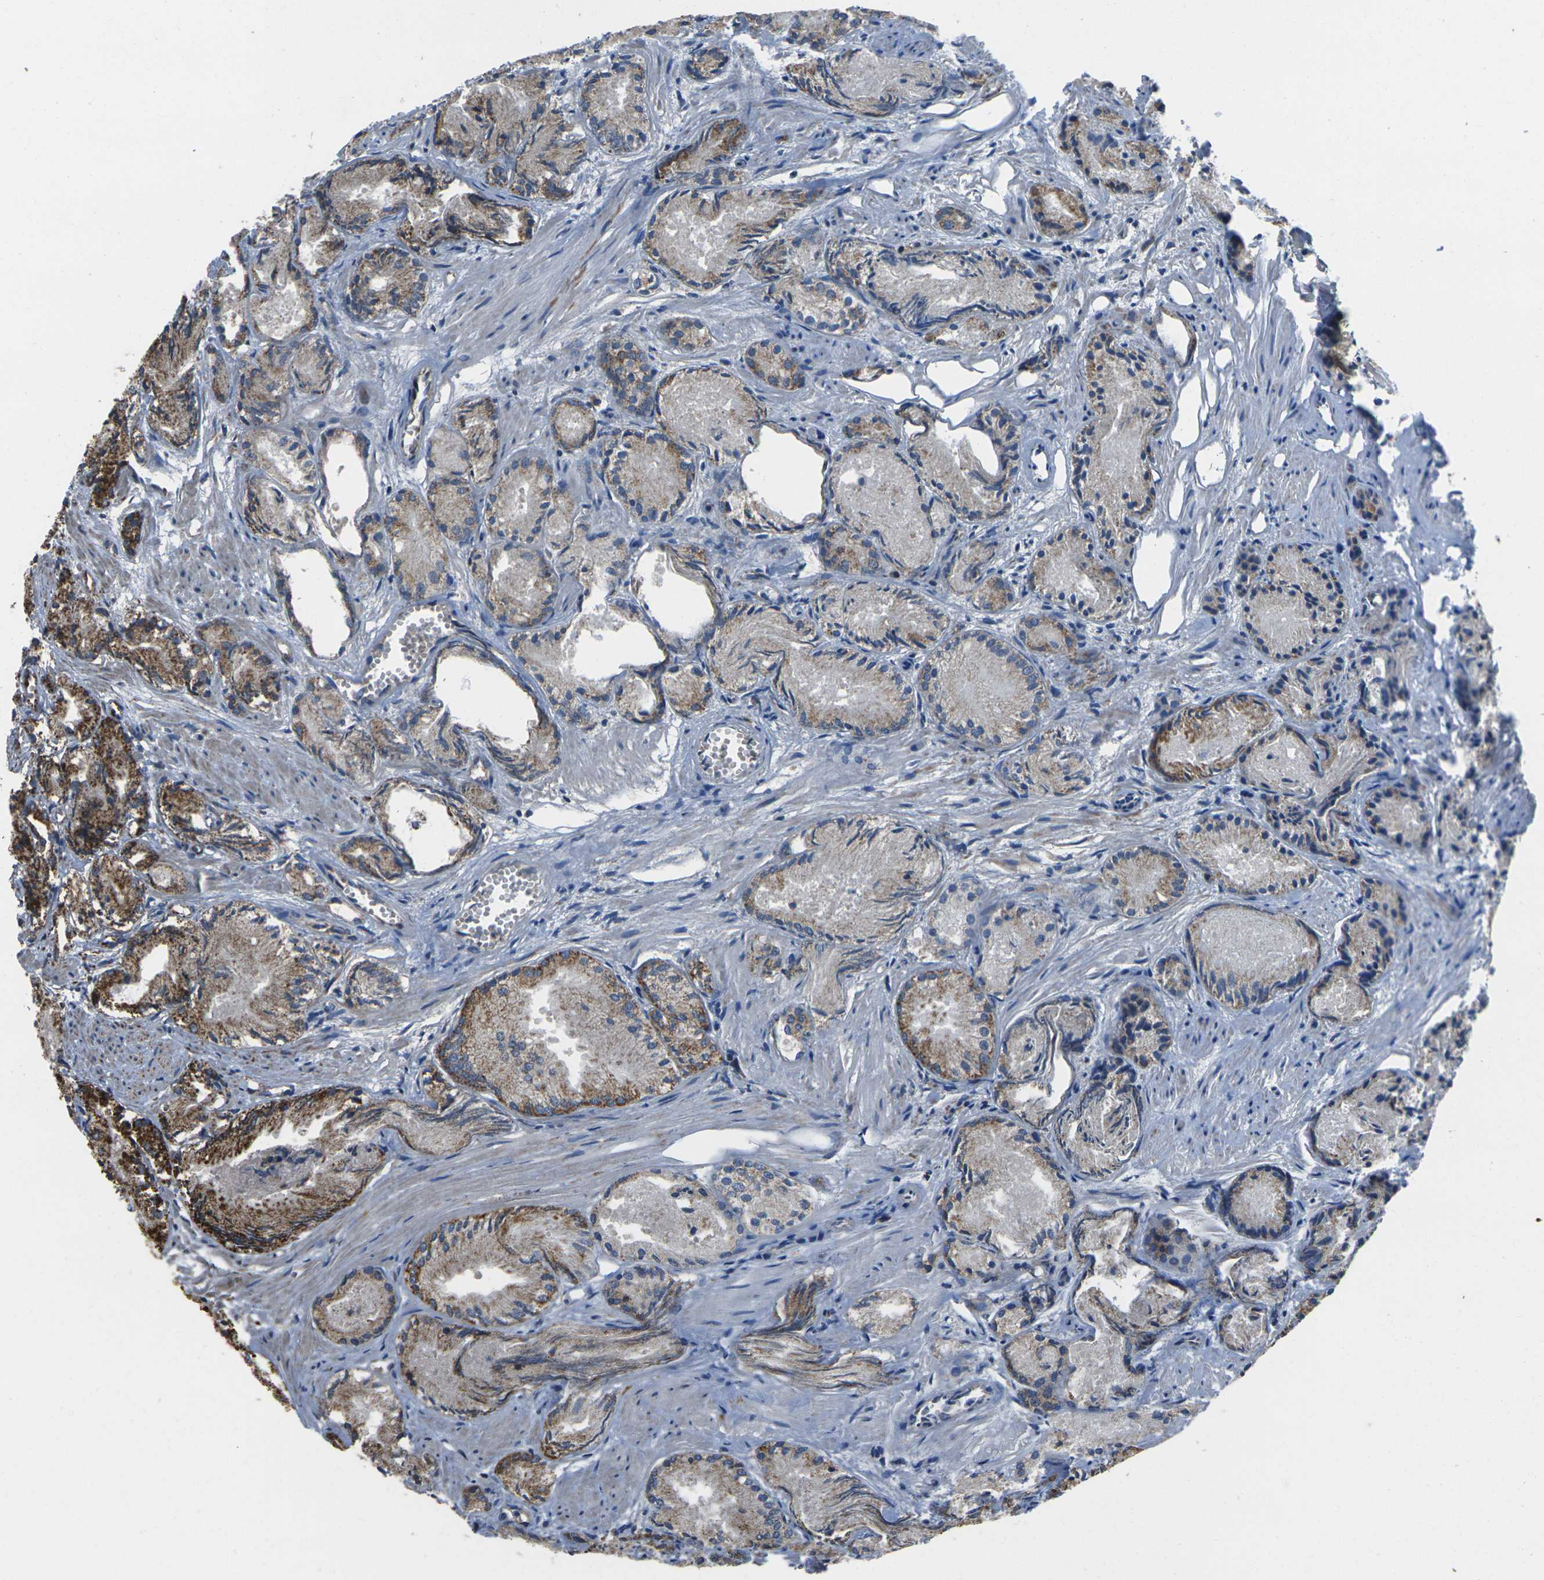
{"staining": {"intensity": "strong", "quantity": ">75%", "location": "cytoplasmic/membranous"}, "tissue": "prostate cancer", "cell_type": "Tumor cells", "image_type": "cancer", "snomed": [{"axis": "morphology", "description": "Adenocarcinoma, Low grade"}, {"axis": "topography", "description": "Prostate"}], "caption": "Prostate low-grade adenocarcinoma stained with IHC exhibits strong cytoplasmic/membranous expression in about >75% of tumor cells. The staining is performed using DAB (3,3'-diaminobenzidine) brown chromogen to label protein expression. The nuclei are counter-stained blue using hematoxylin.", "gene": "KLHL5", "patient": {"sex": "male", "age": 72}}